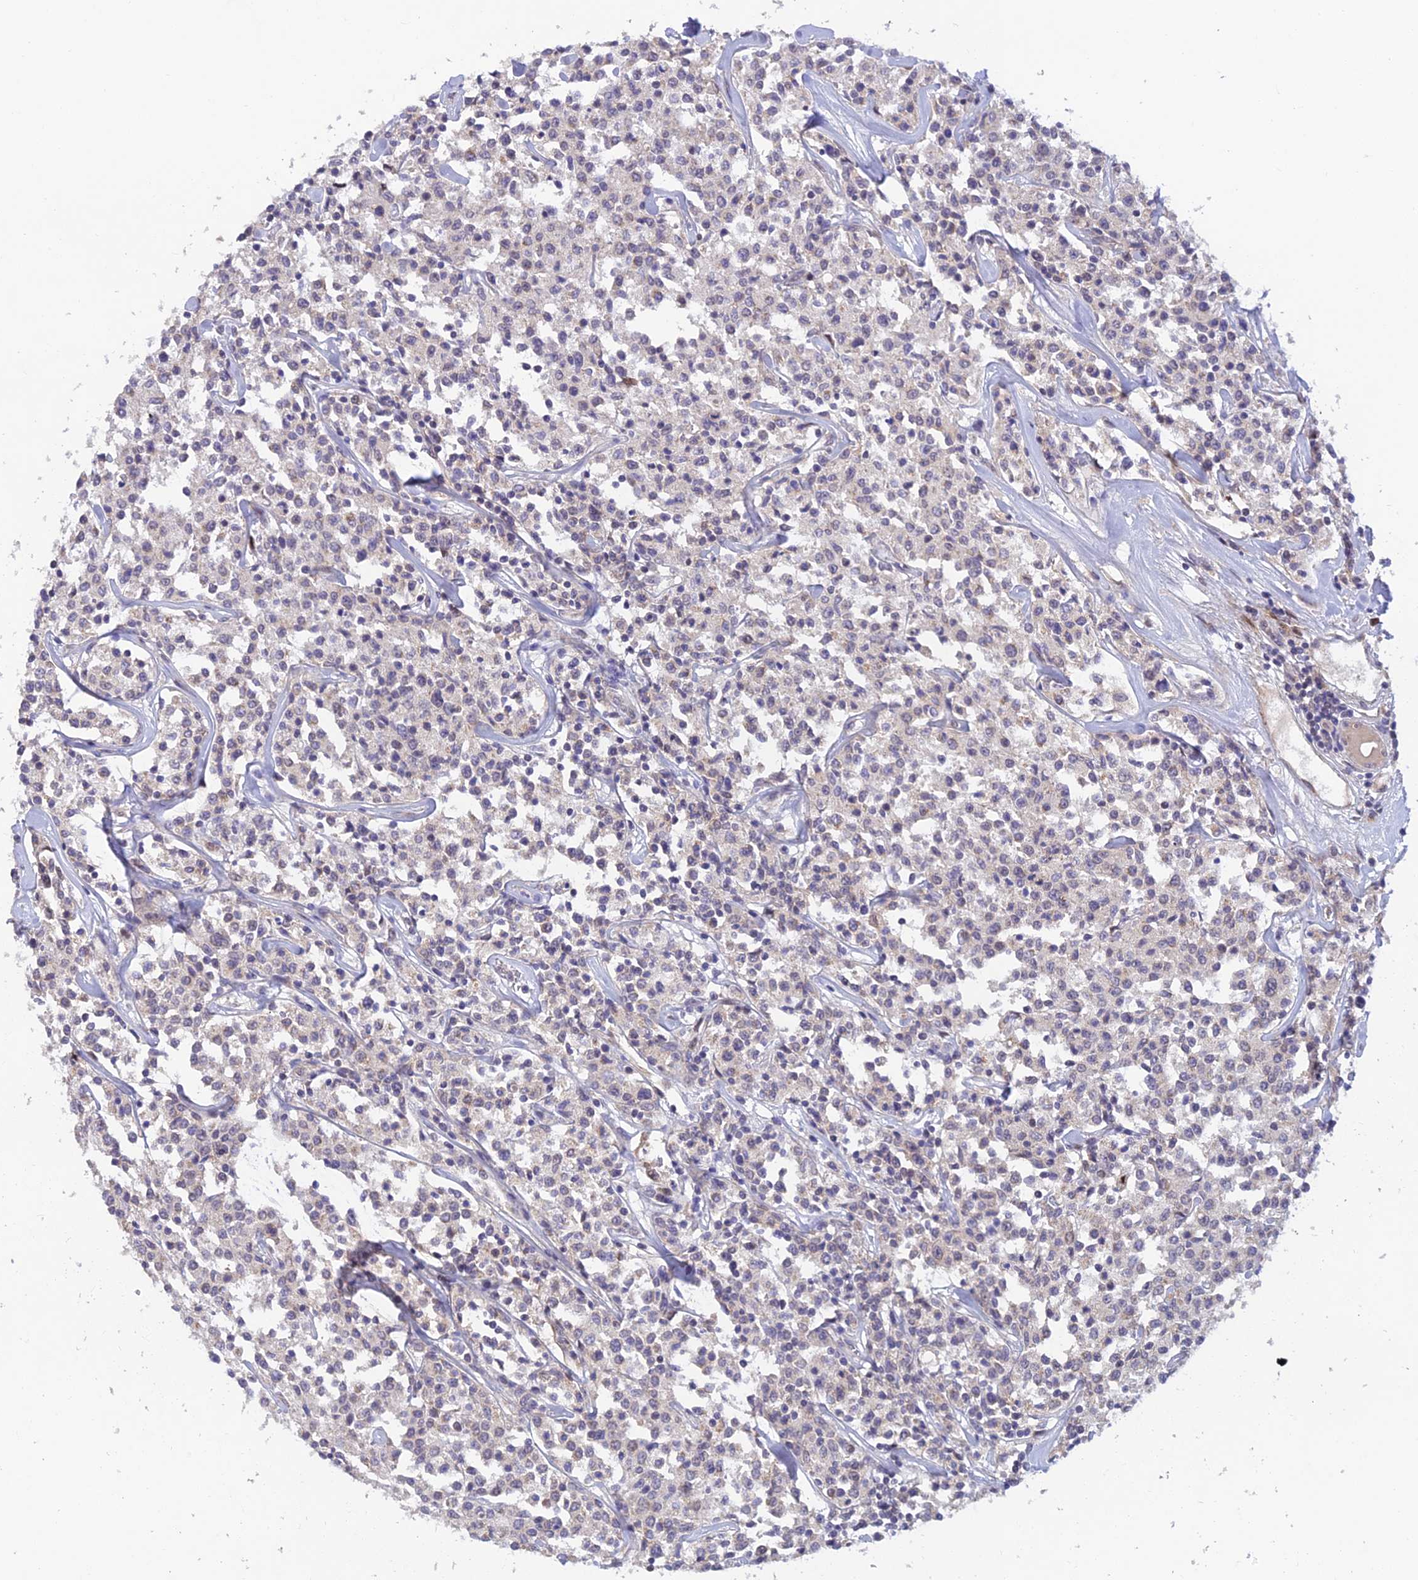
{"staining": {"intensity": "negative", "quantity": "none", "location": "none"}, "tissue": "lymphoma", "cell_type": "Tumor cells", "image_type": "cancer", "snomed": [{"axis": "morphology", "description": "Malignant lymphoma, non-Hodgkin's type, Low grade"}, {"axis": "topography", "description": "Small intestine"}], "caption": "Protein analysis of low-grade malignant lymphoma, non-Hodgkin's type shows no significant positivity in tumor cells.", "gene": "FASTKD5", "patient": {"sex": "female", "age": 59}}